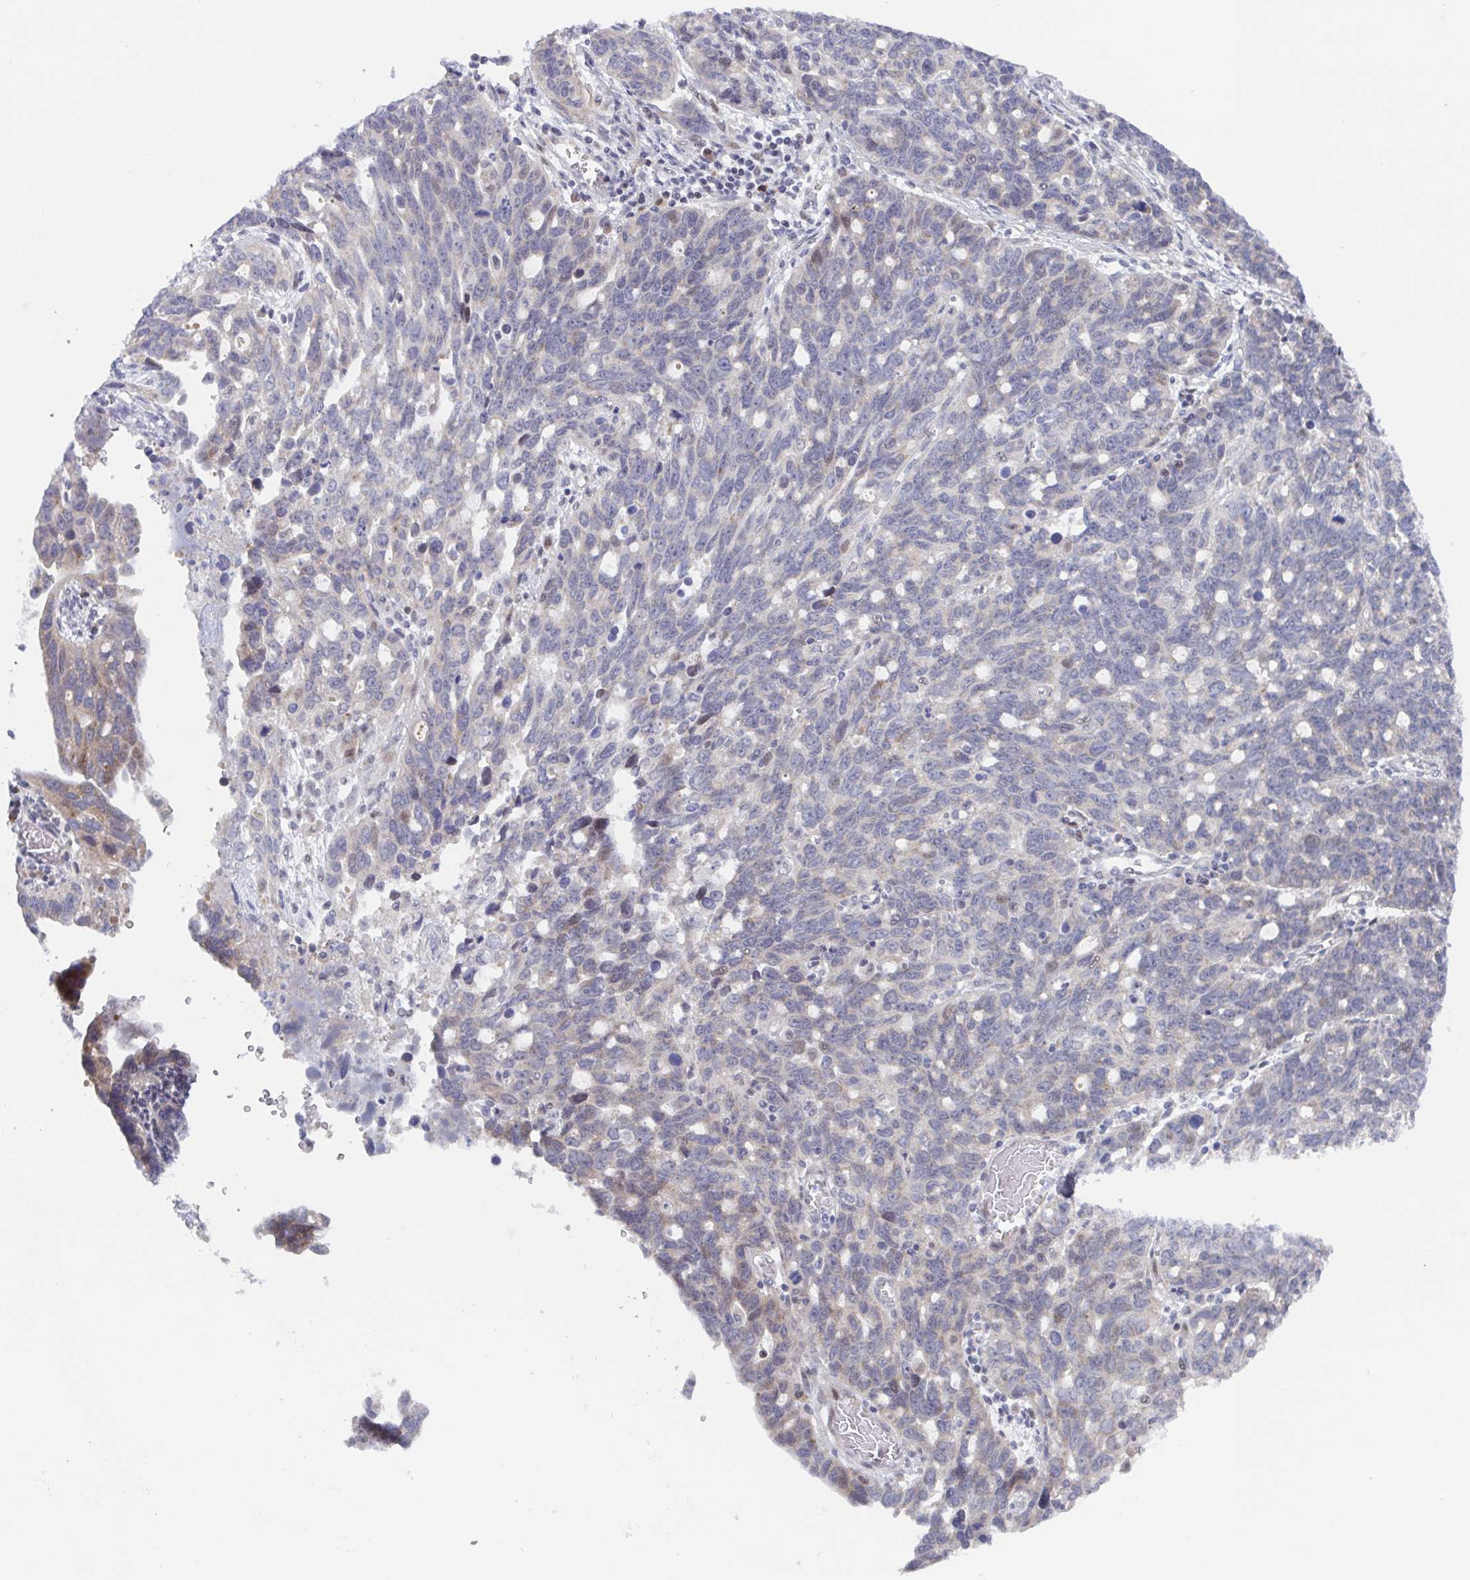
{"staining": {"intensity": "negative", "quantity": "none", "location": "none"}, "tissue": "ovarian cancer", "cell_type": "Tumor cells", "image_type": "cancer", "snomed": [{"axis": "morphology", "description": "Cystadenocarcinoma, serous, NOS"}, {"axis": "topography", "description": "Ovary"}], "caption": "Histopathology image shows no protein expression in tumor cells of ovarian cancer tissue. Nuclei are stained in blue.", "gene": "POU2F3", "patient": {"sex": "female", "age": 69}}